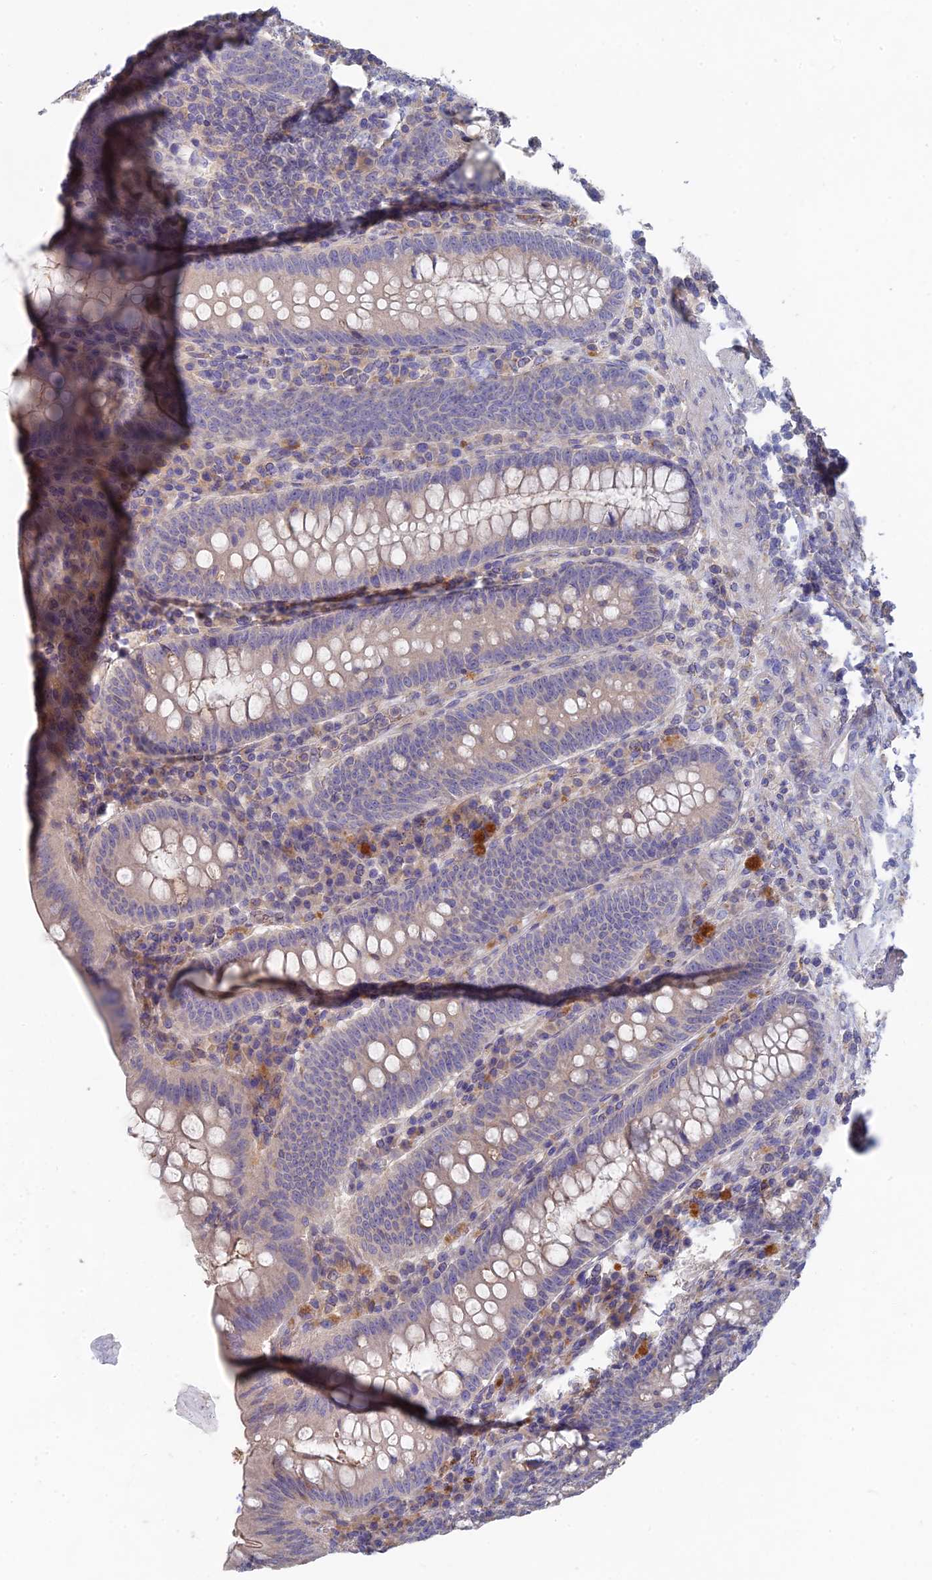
{"staining": {"intensity": "weak", "quantity": "25%-75%", "location": "cytoplasmic/membranous"}, "tissue": "appendix", "cell_type": "Glandular cells", "image_type": "normal", "snomed": [{"axis": "morphology", "description": "Normal tissue, NOS"}, {"axis": "topography", "description": "Appendix"}], "caption": "Immunohistochemistry (IHC) image of benign appendix: appendix stained using IHC demonstrates low levels of weak protein expression localized specifically in the cytoplasmic/membranous of glandular cells, appearing as a cytoplasmic/membranous brown color.", "gene": "ARRDC1", "patient": {"sex": "male", "age": 78}}